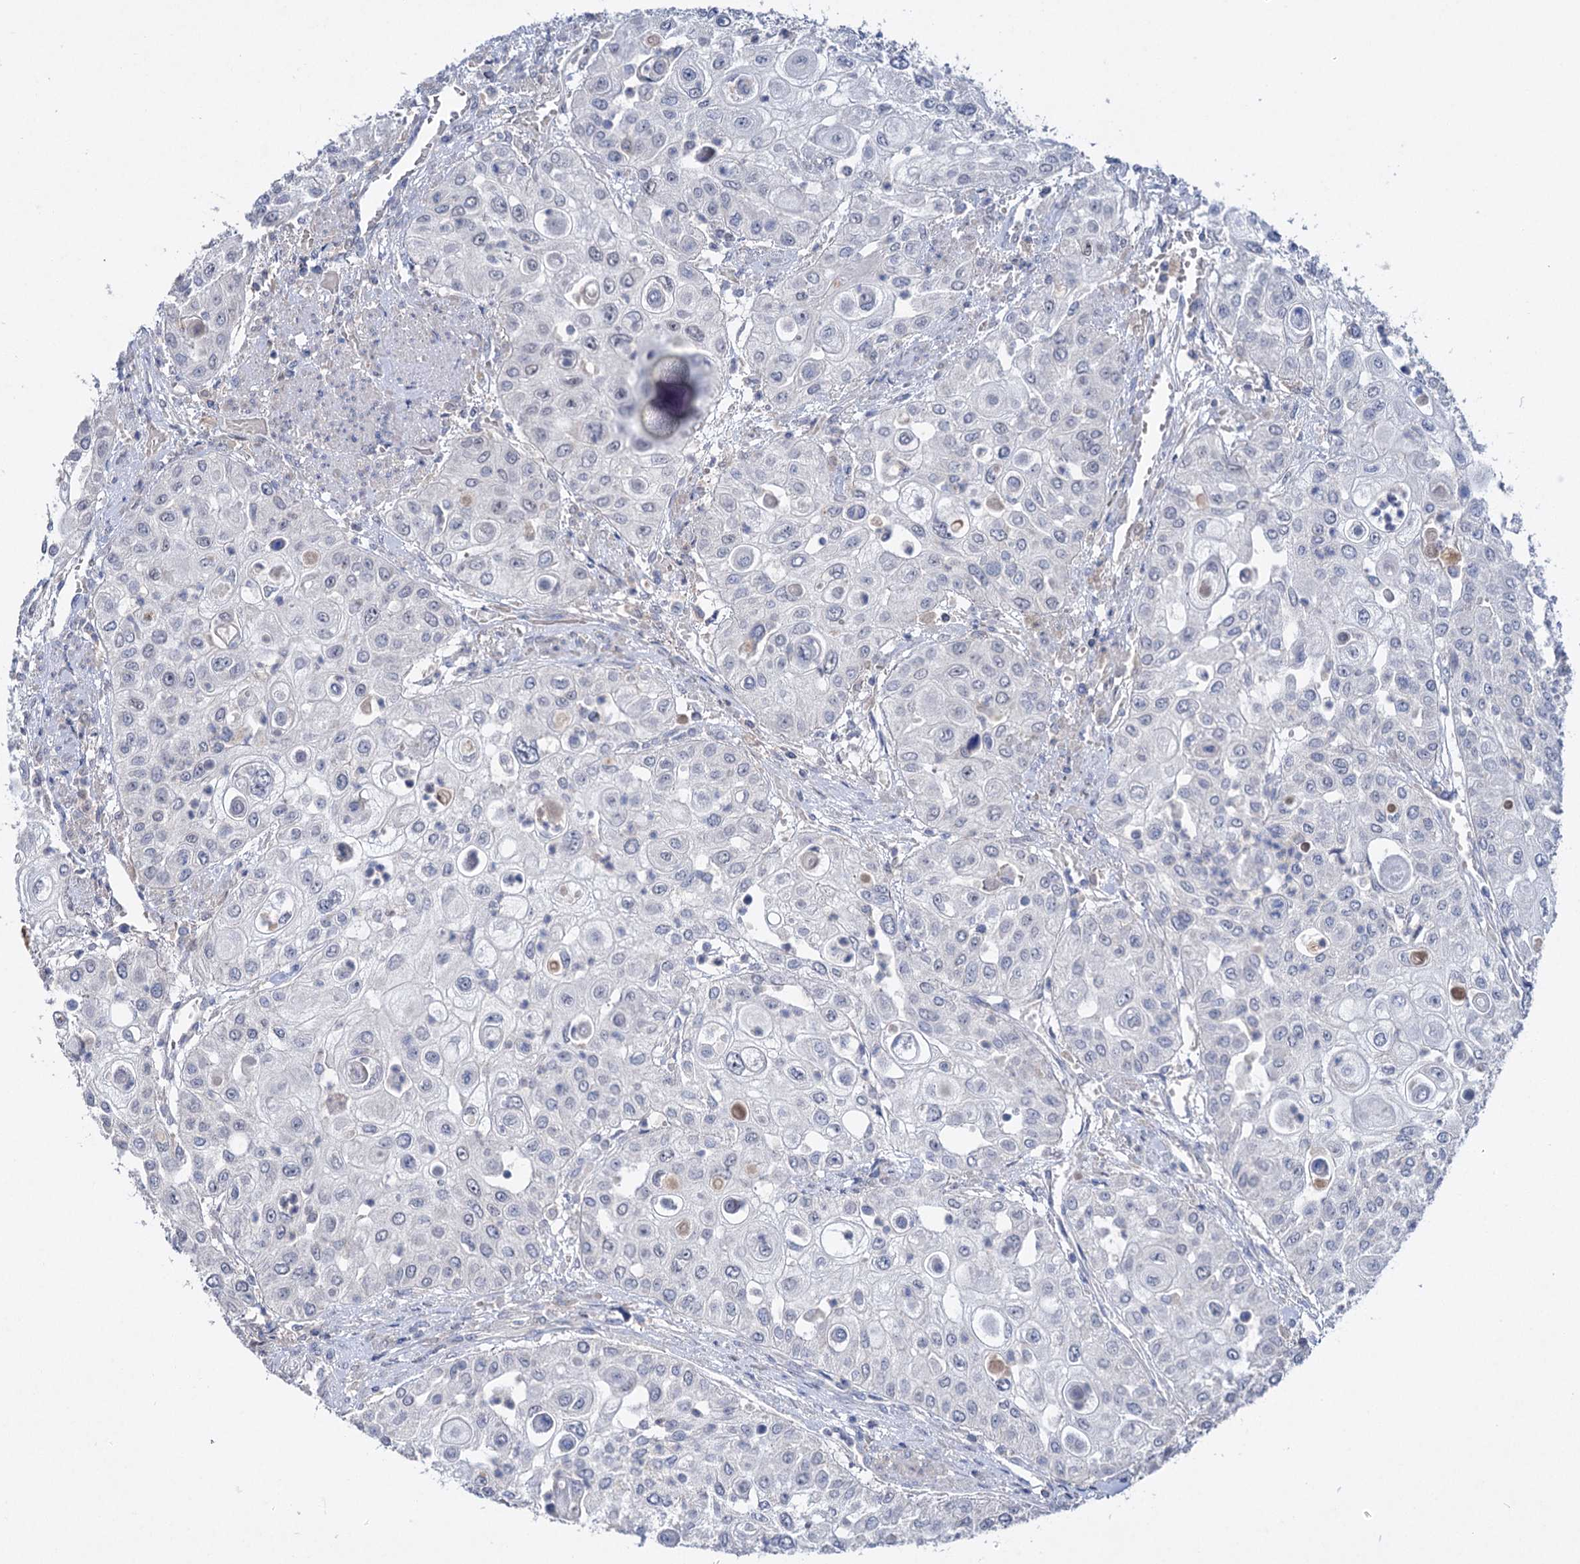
{"staining": {"intensity": "negative", "quantity": "none", "location": "none"}, "tissue": "urothelial cancer", "cell_type": "Tumor cells", "image_type": "cancer", "snomed": [{"axis": "morphology", "description": "Urothelial carcinoma, High grade"}, {"axis": "topography", "description": "Urinary bladder"}], "caption": "A photomicrograph of human urothelial cancer is negative for staining in tumor cells. Nuclei are stained in blue.", "gene": "ATP4A", "patient": {"sex": "female", "age": 79}}